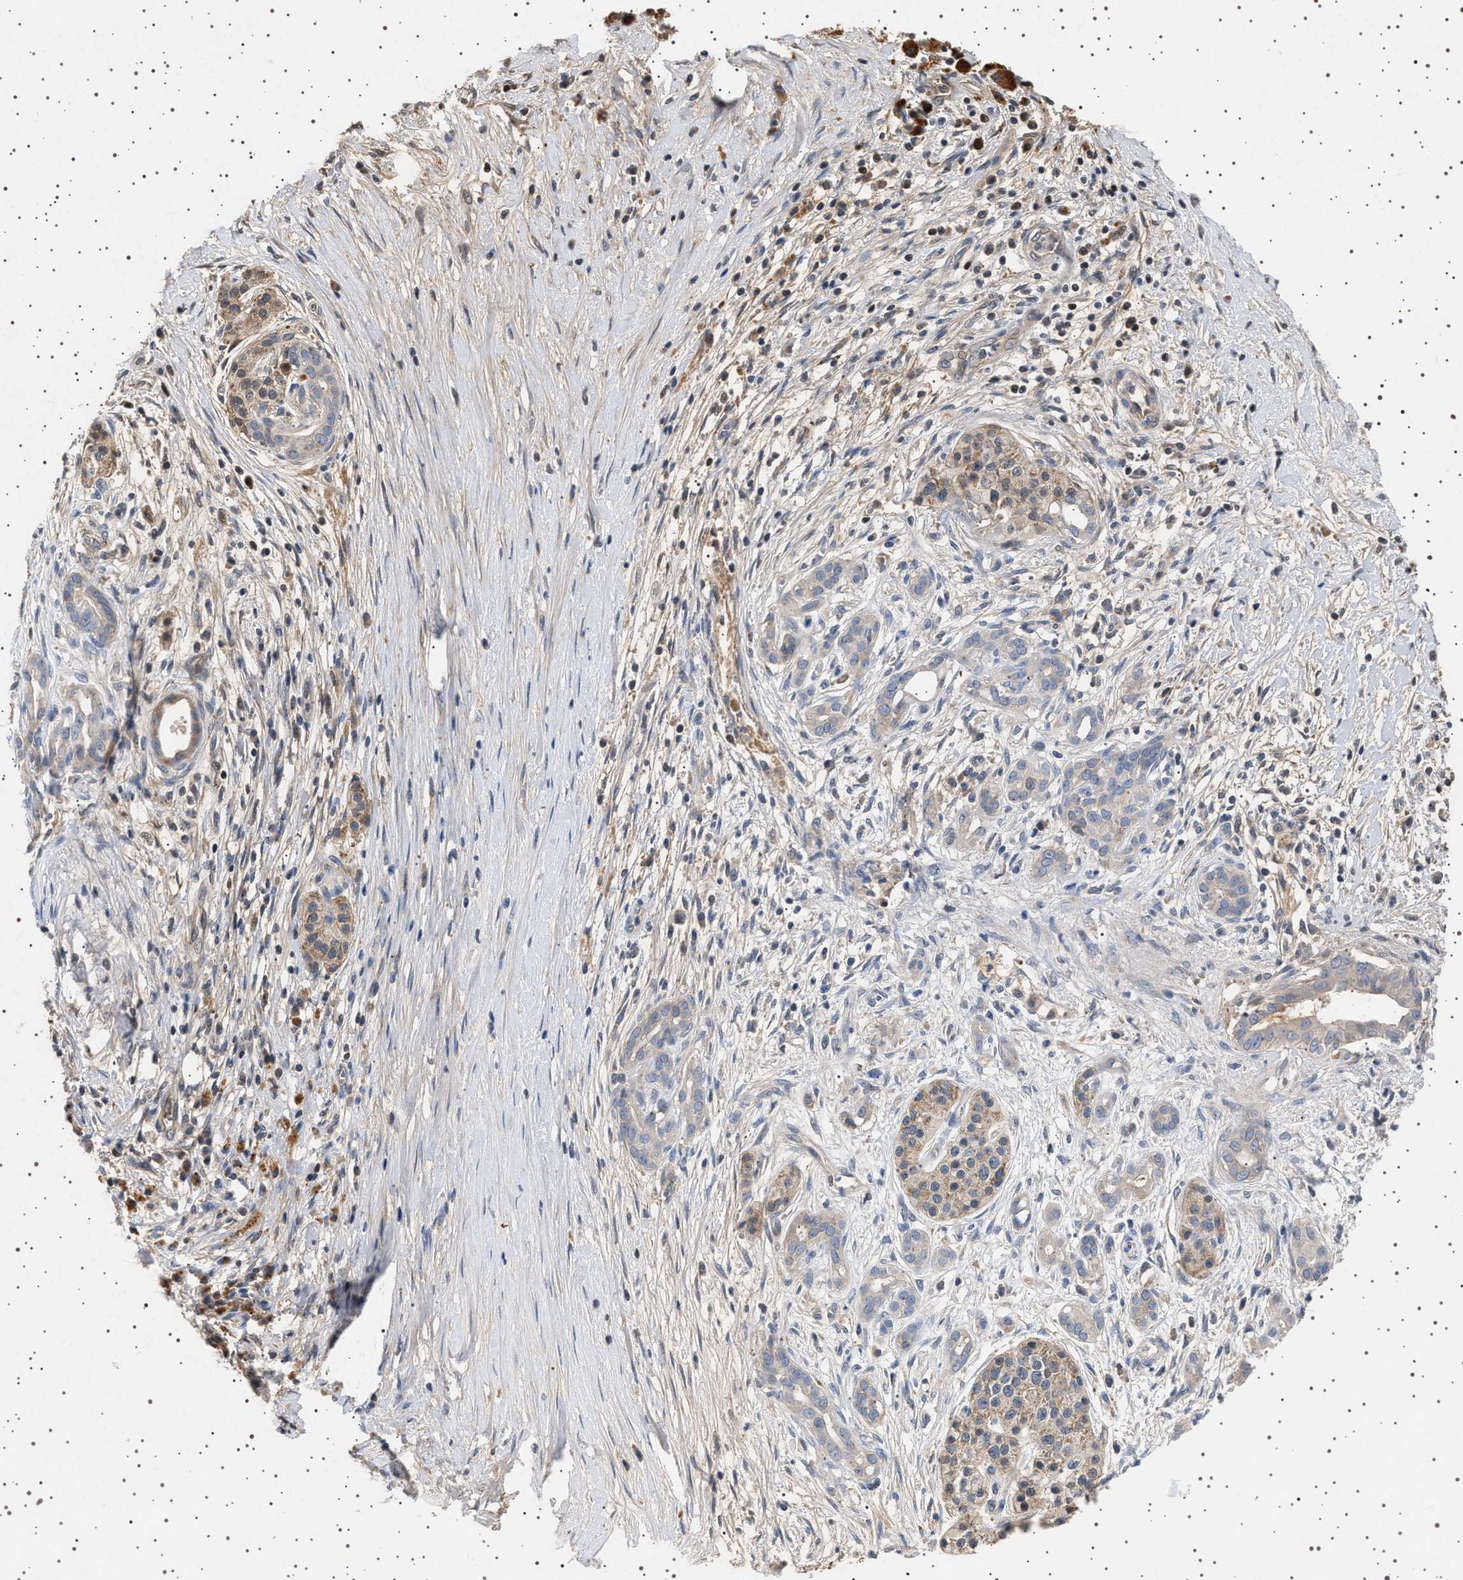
{"staining": {"intensity": "negative", "quantity": "none", "location": "none"}, "tissue": "pancreatic cancer", "cell_type": "Tumor cells", "image_type": "cancer", "snomed": [{"axis": "morphology", "description": "Adenocarcinoma, NOS"}, {"axis": "topography", "description": "Pancreas"}], "caption": "Pancreatic adenocarcinoma was stained to show a protein in brown. There is no significant staining in tumor cells.", "gene": "FICD", "patient": {"sex": "male", "age": 58}}